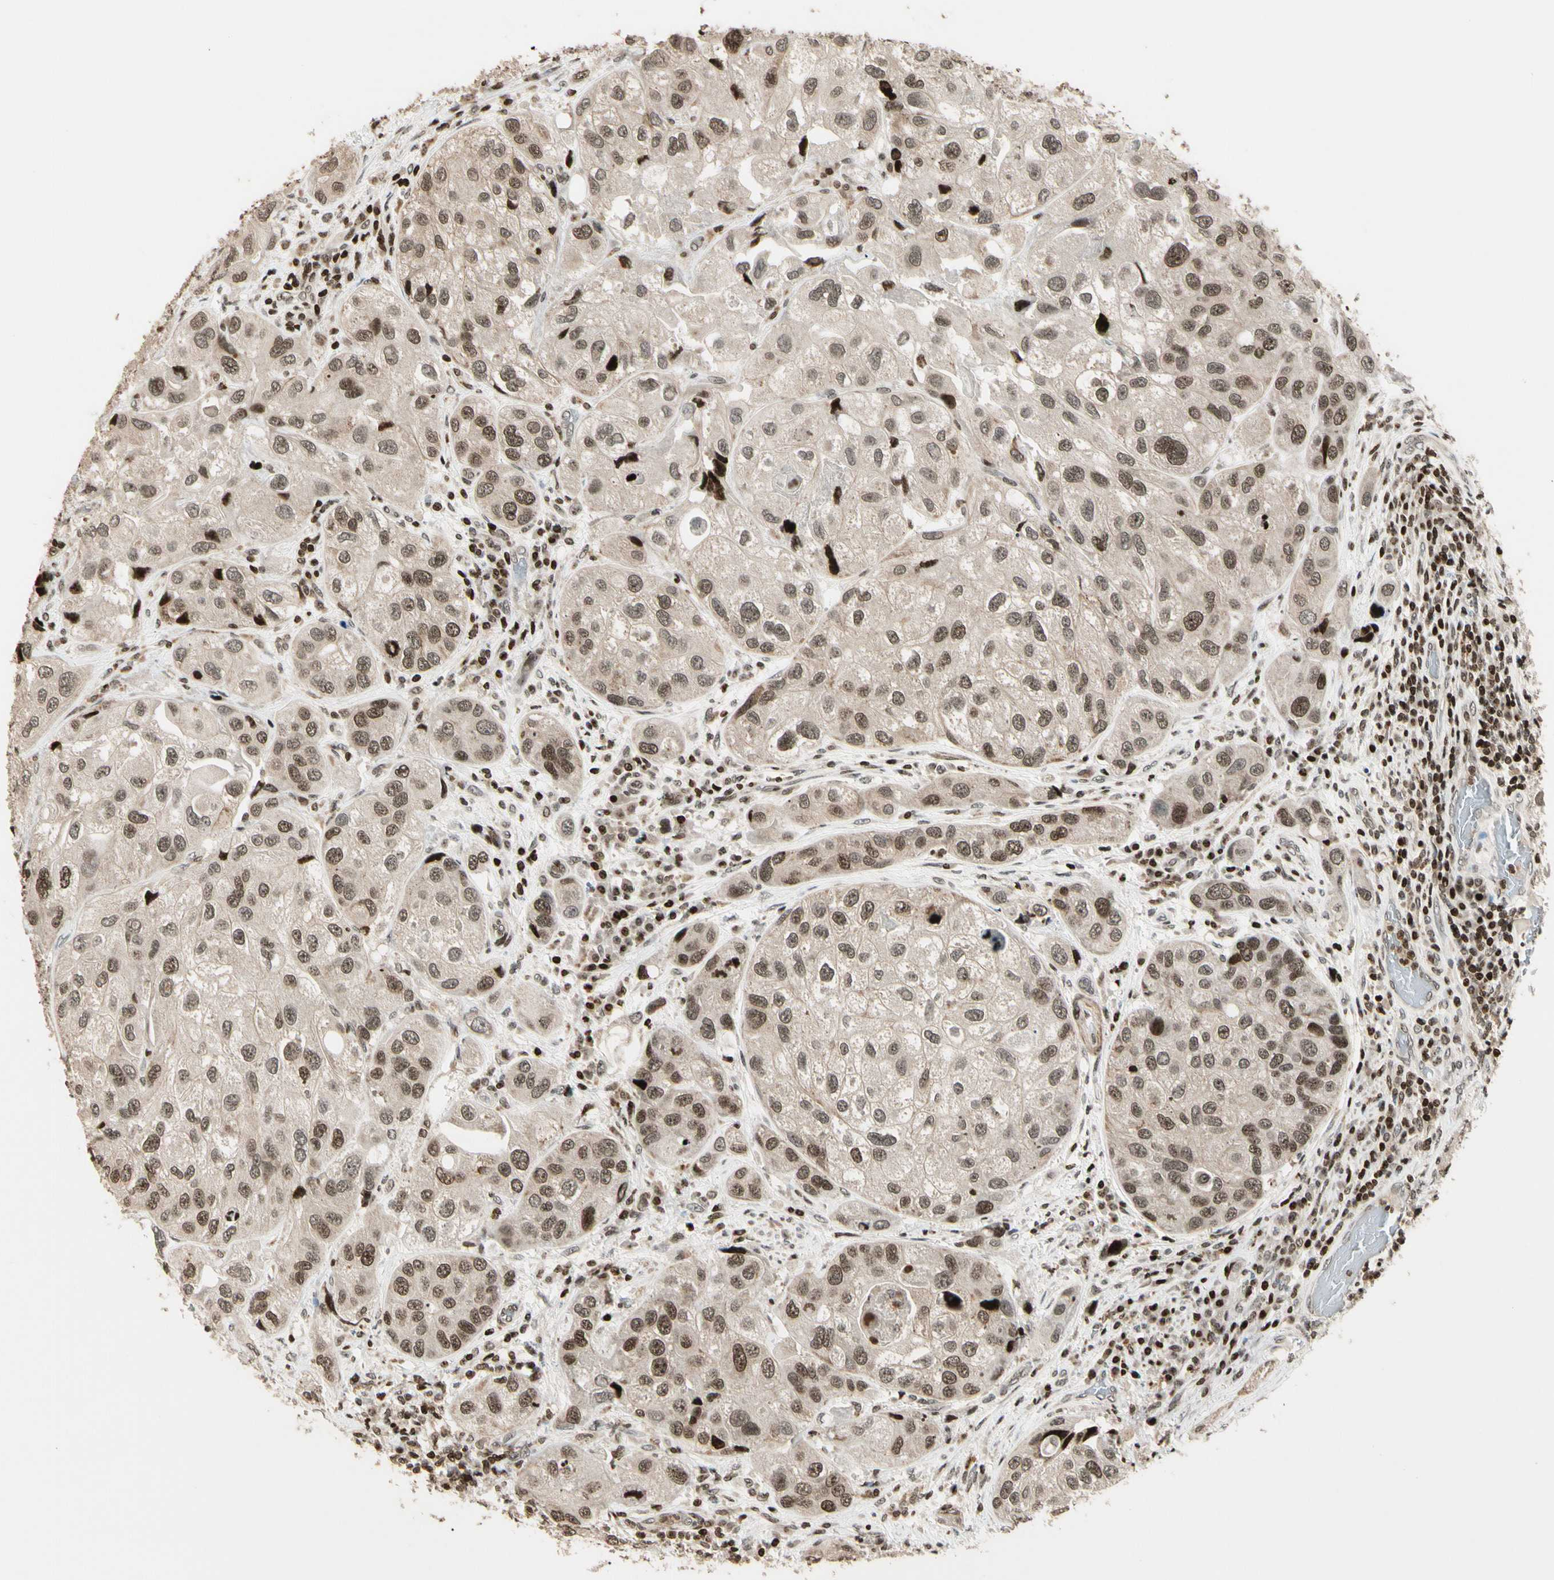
{"staining": {"intensity": "moderate", "quantity": ">75%", "location": "nuclear"}, "tissue": "urothelial cancer", "cell_type": "Tumor cells", "image_type": "cancer", "snomed": [{"axis": "morphology", "description": "Urothelial carcinoma, High grade"}, {"axis": "topography", "description": "Urinary bladder"}], "caption": "Moderate nuclear expression is present in approximately >75% of tumor cells in high-grade urothelial carcinoma. (IHC, brightfield microscopy, high magnification).", "gene": "TSHZ3", "patient": {"sex": "female", "age": 64}}